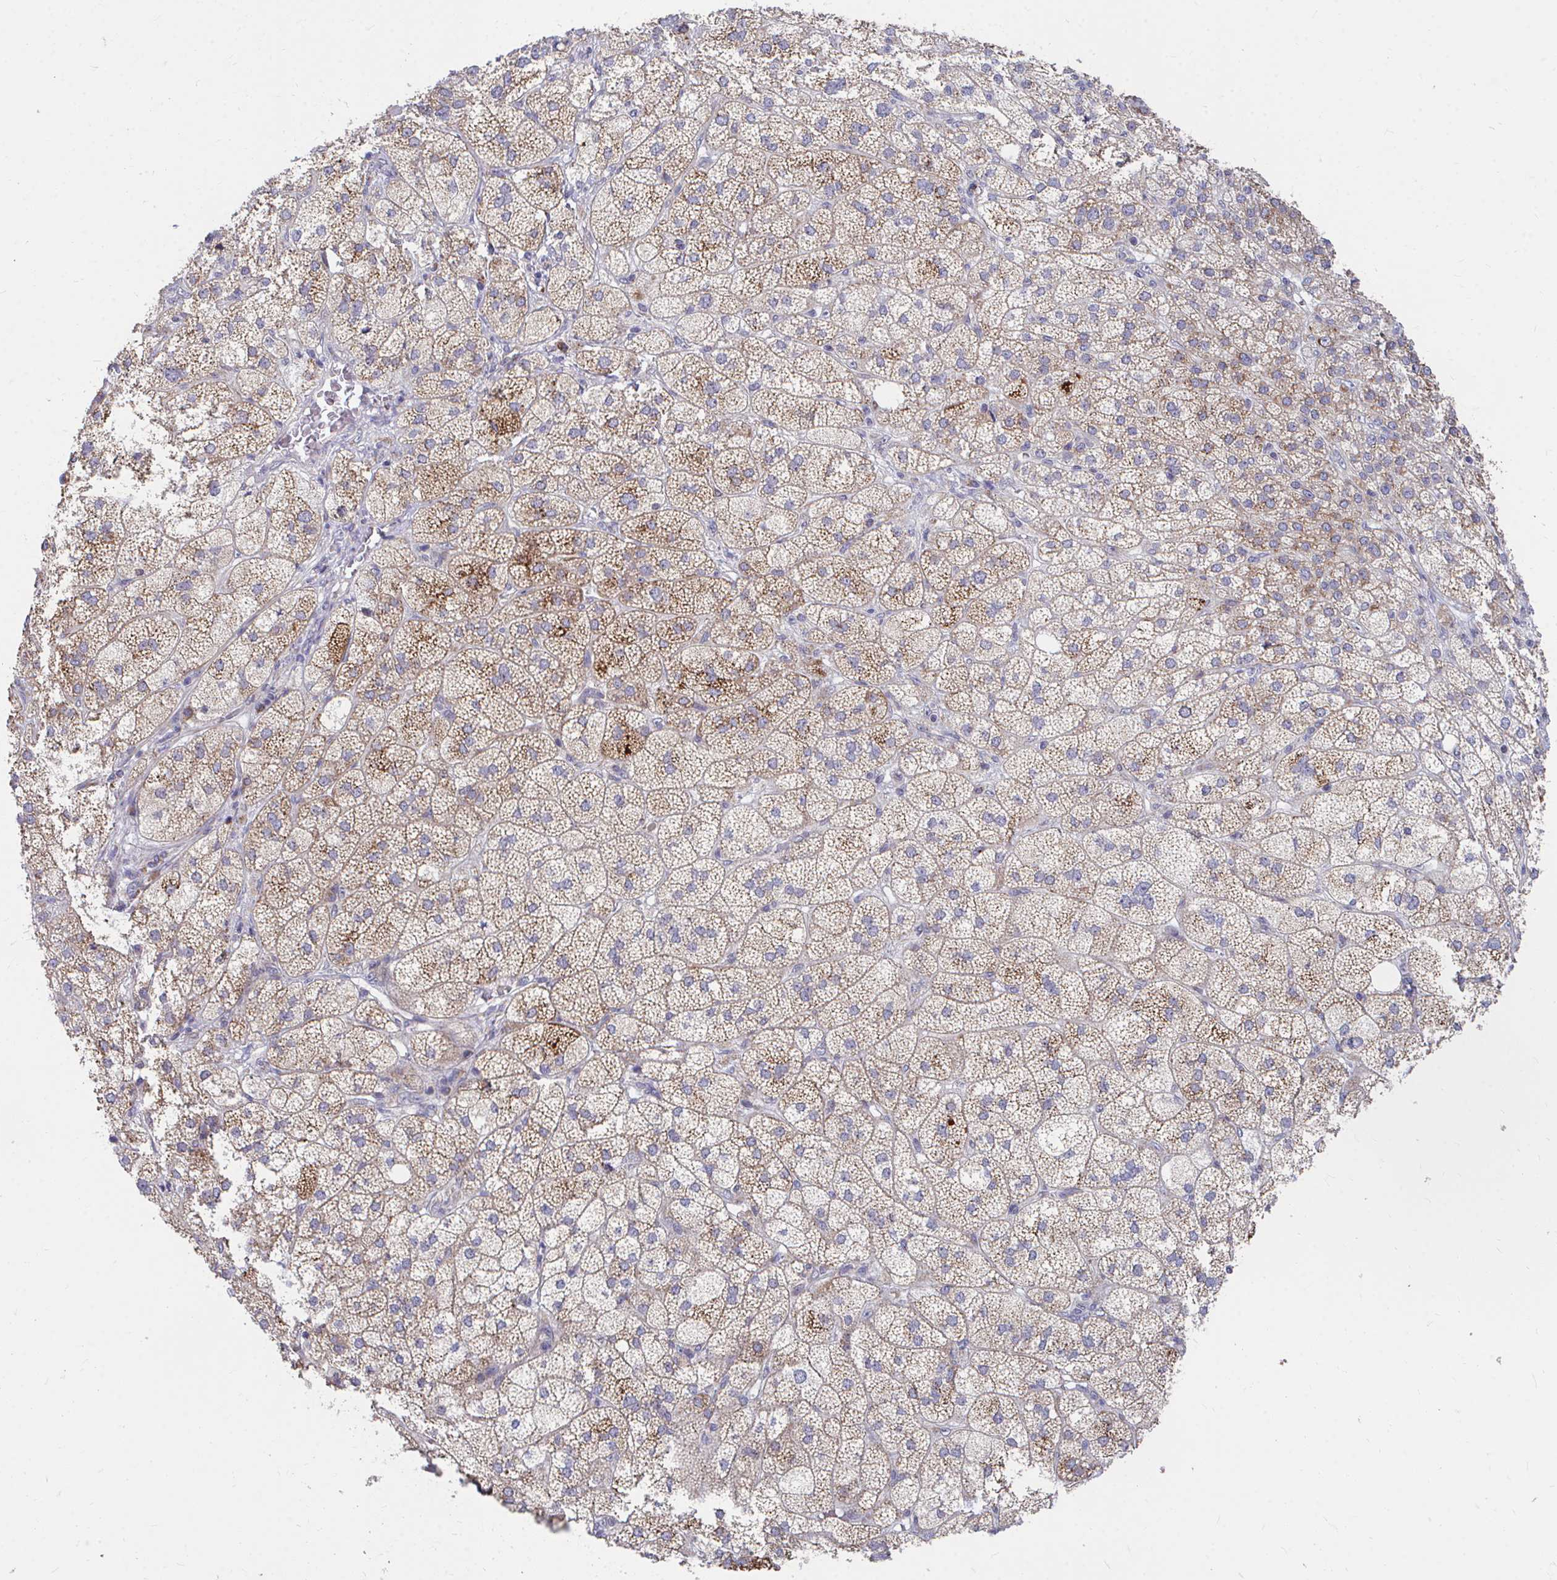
{"staining": {"intensity": "strong", "quantity": "25%-75%", "location": "cytoplasmic/membranous"}, "tissue": "adrenal gland", "cell_type": "Glandular cells", "image_type": "normal", "snomed": [{"axis": "morphology", "description": "Normal tissue, NOS"}, {"axis": "topography", "description": "Adrenal gland"}], "caption": "Glandular cells reveal high levels of strong cytoplasmic/membranous positivity in about 25%-75% of cells in unremarkable human adrenal gland.", "gene": "PEX3", "patient": {"sex": "female", "age": 60}}